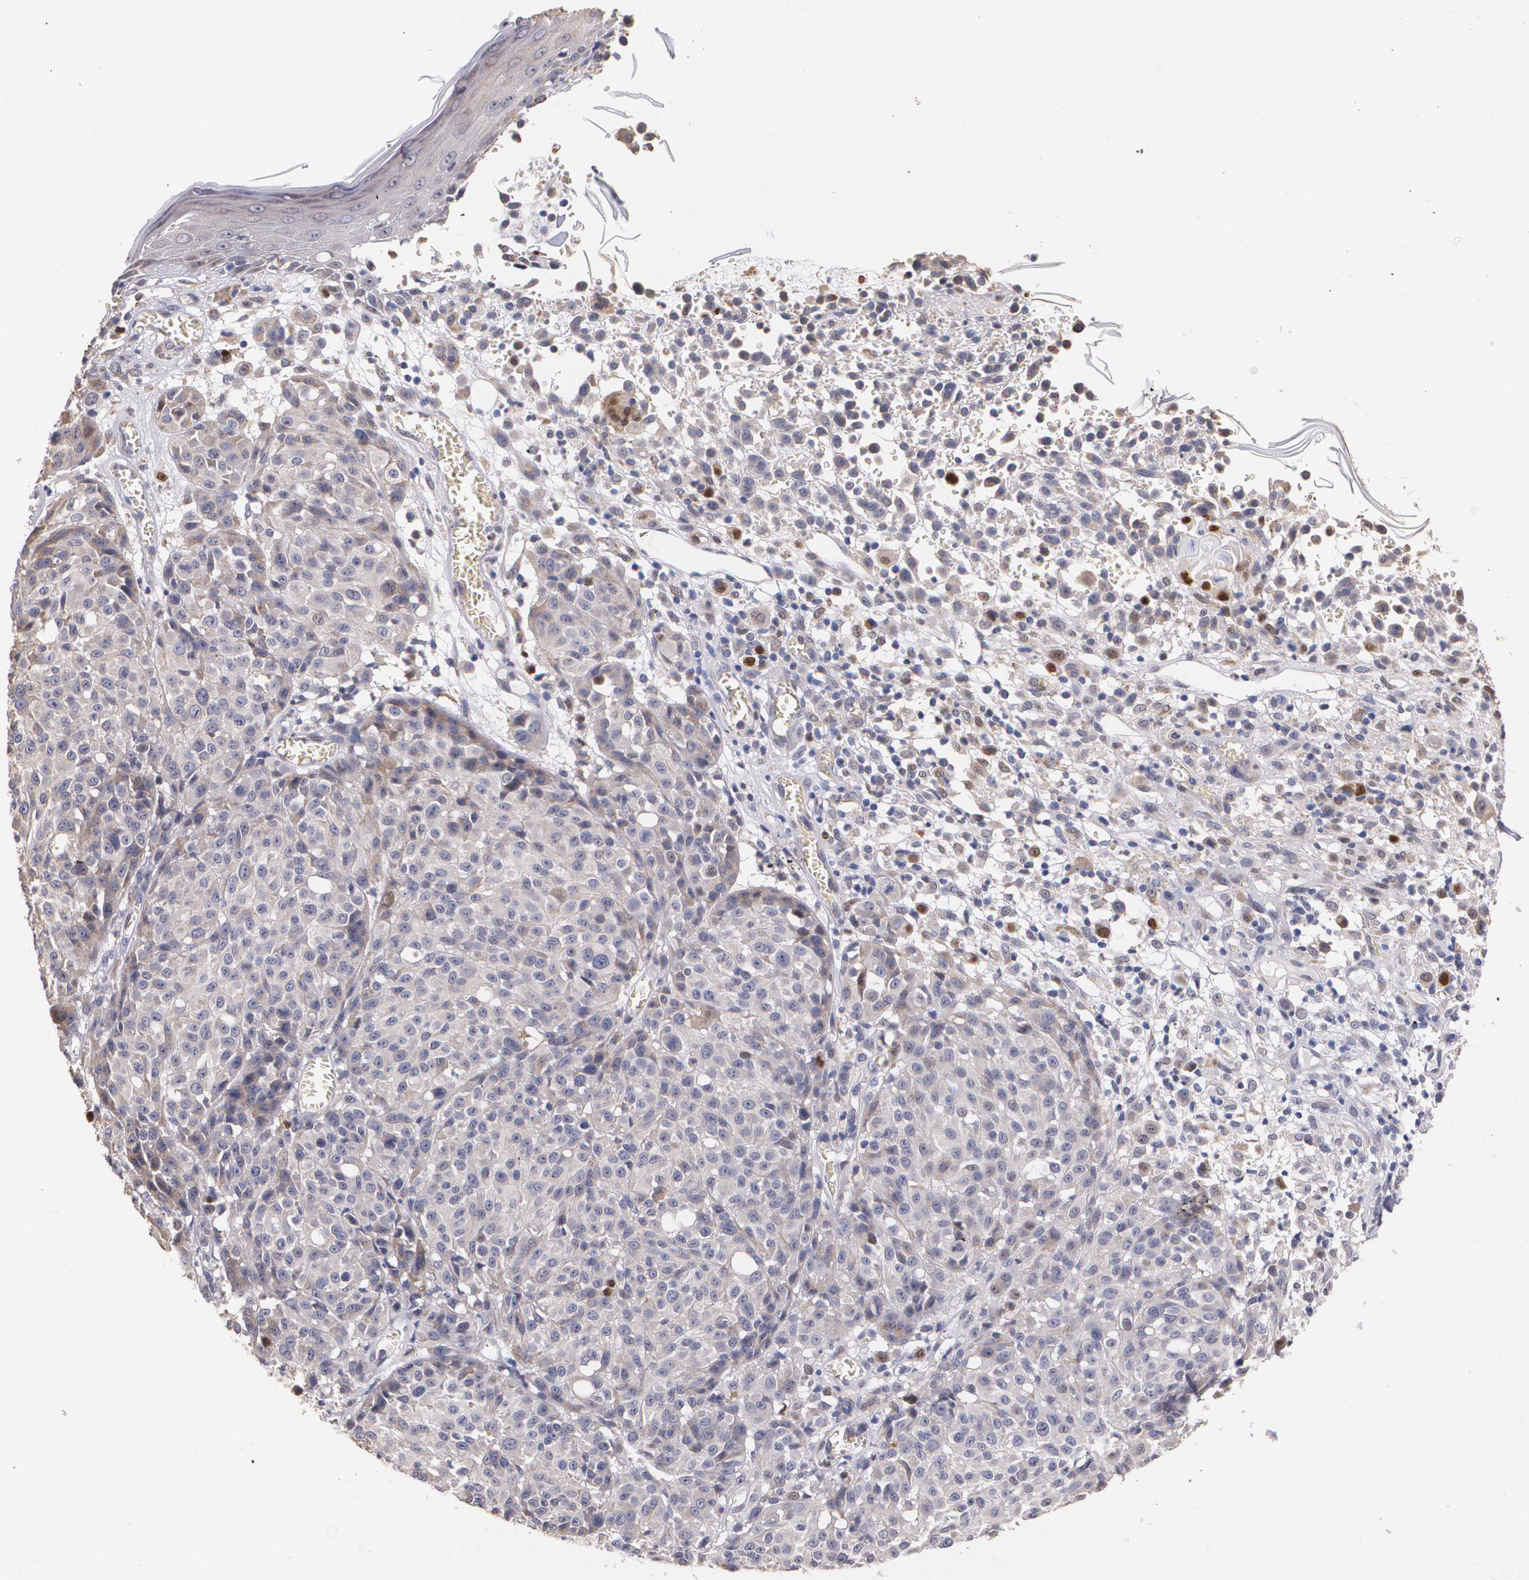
{"staining": {"intensity": "weak", "quantity": "25%-75%", "location": "cytoplasmic/membranous"}, "tissue": "melanoma", "cell_type": "Tumor cells", "image_type": "cancer", "snomed": [{"axis": "morphology", "description": "Malignant melanoma, NOS"}, {"axis": "topography", "description": "Skin"}], "caption": "High-magnification brightfield microscopy of melanoma stained with DAB (3,3'-diaminobenzidine) (brown) and counterstained with hematoxylin (blue). tumor cells exhibit weak cytoplasmic/membranous positivity is identified in approximately25%-75% of cells.", "gene": "ATF3", "patient": {"sex": "female", "age": 49}}